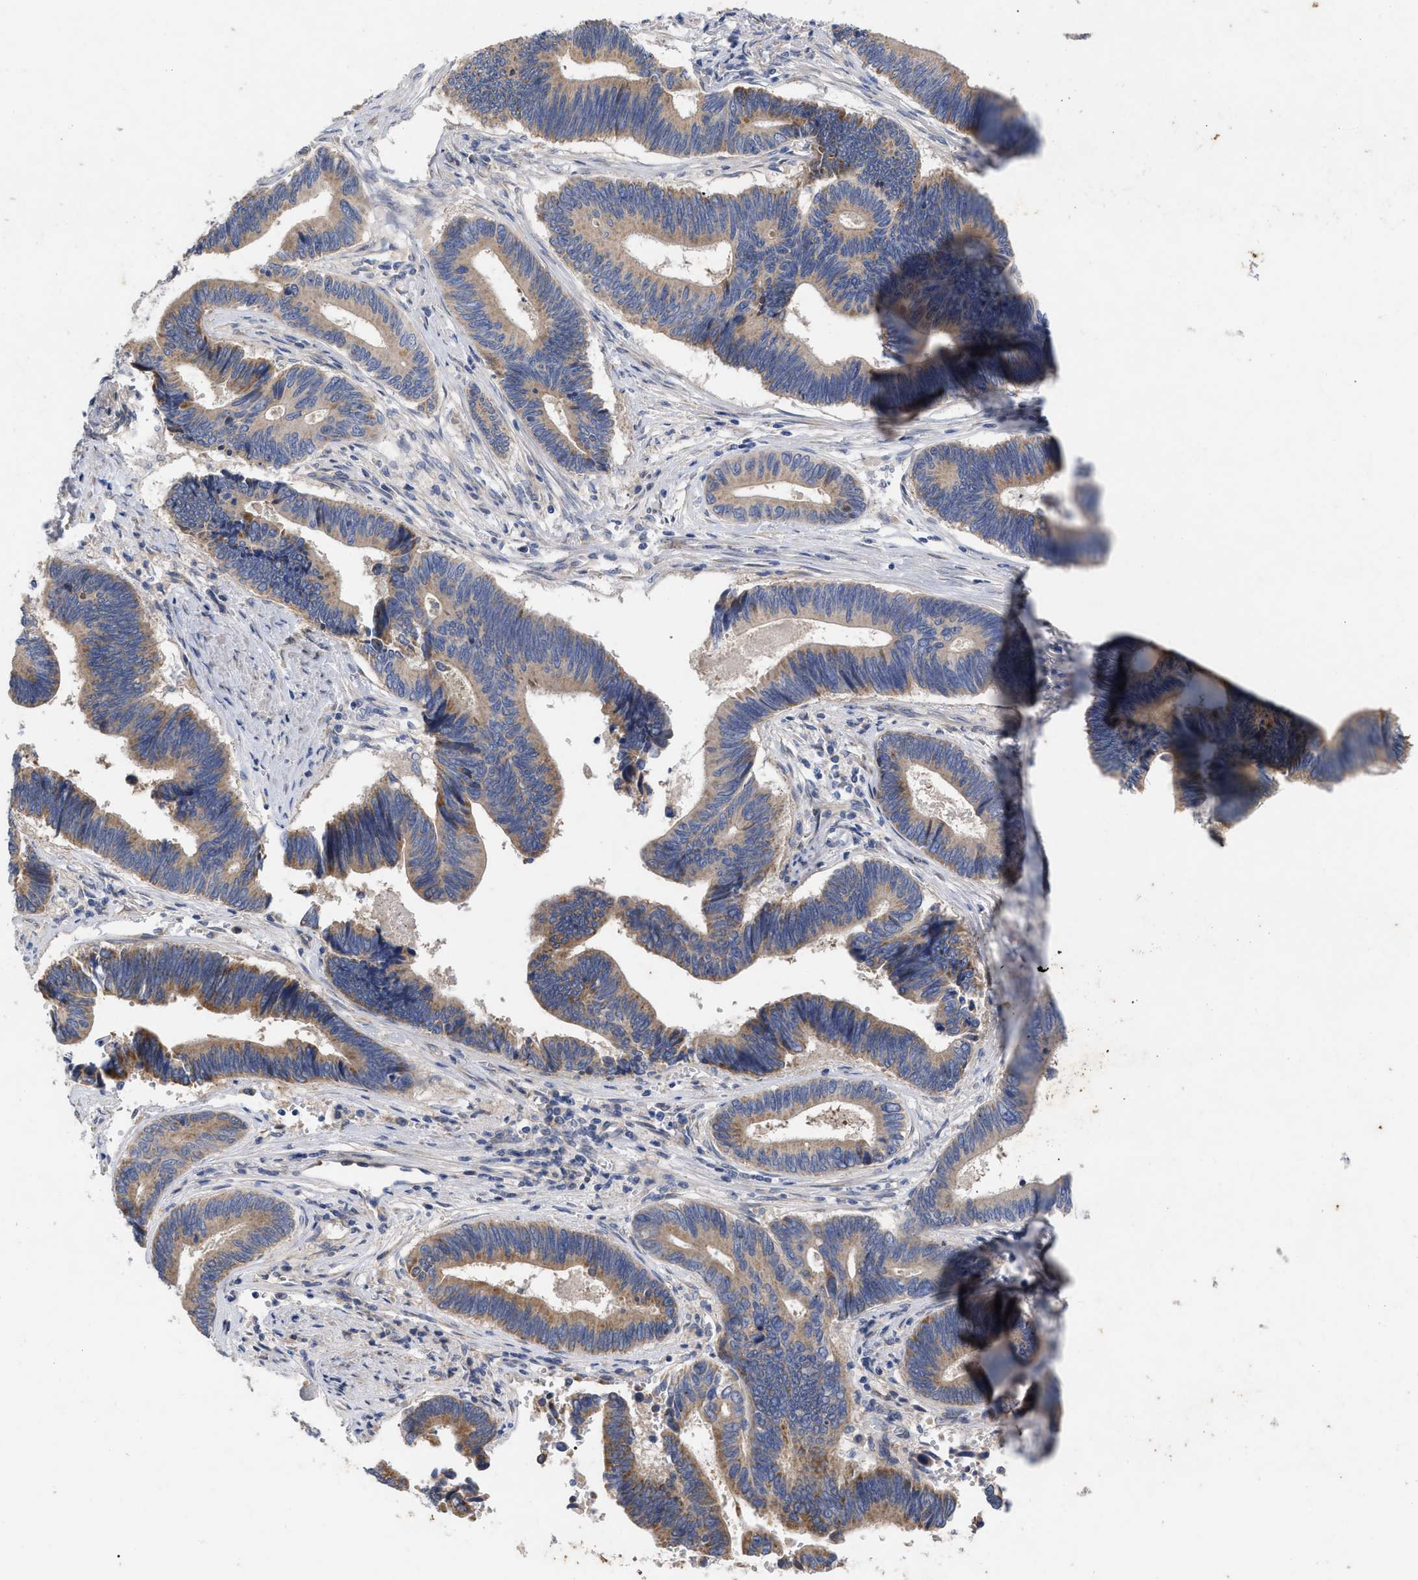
{"staining": {"intensity": "moderate", "quantity": ">75%", "location": "cytoplasmic/membranous"}, "tissue": "pancreatic cancer", "cell_type": "Tumor cells", "image_type": "cancer", "snomed": [{"axis": "morphology", "description": "Adenocarcinoma, NOS"}, {"axis": "topography", "description": "Pancreas"}], "caption": "Immunohistochemistry (DAB (3,3'-diaminobenzidine)) staining of human adenocarcinoma (pancreatic) reveals moderate cytoplasmic/membranous protein staining in about >75% of tumor cells. Nuclei are stained in blue.", "gene": "VIP", "patient": {"sex": "female", "age": 70}}